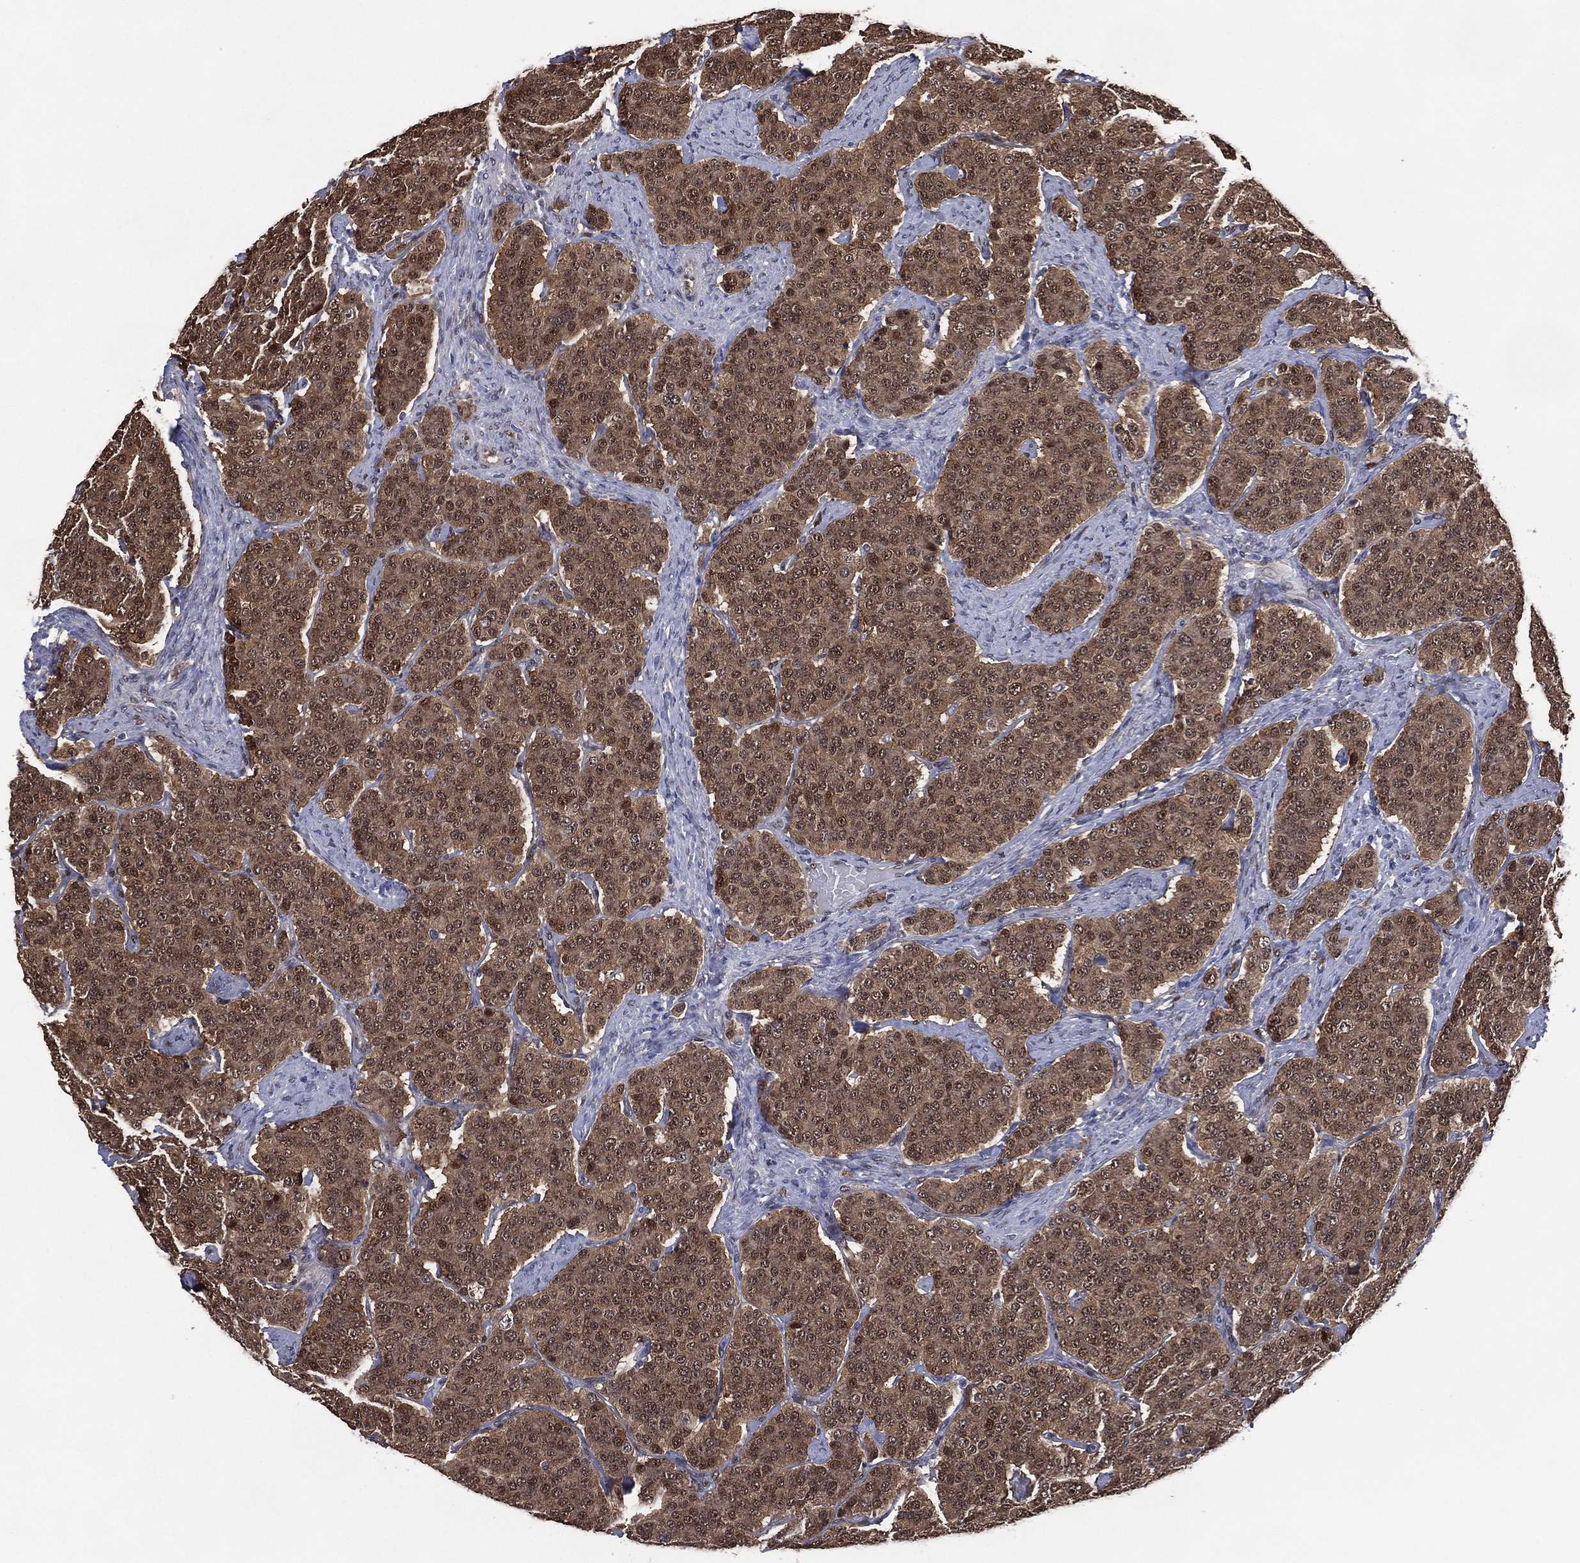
{"staining": {"intensity": "moderate", "quantity": ">75%", "location": "cytoplasmic/membranous"}, "tissue": "carcinoid", "cell_type": "Tumor cells", "image_type": "cancer", "snomed": [{"axis": "morphology", "description": "Carcinoid, malignant, NOS"}, {"axis": "topography", "description": "Small intestine"}], "caption": "Immunohistochemistry (IHC) (DAB (3,3'-diaminobenzidine)) staining of carcinoid shows moderate cytoplasmic/membranous protein positivity in about >75% of tumor cells.", "gene": "AK1", "patient": {"sex": "female", "age": 58}}